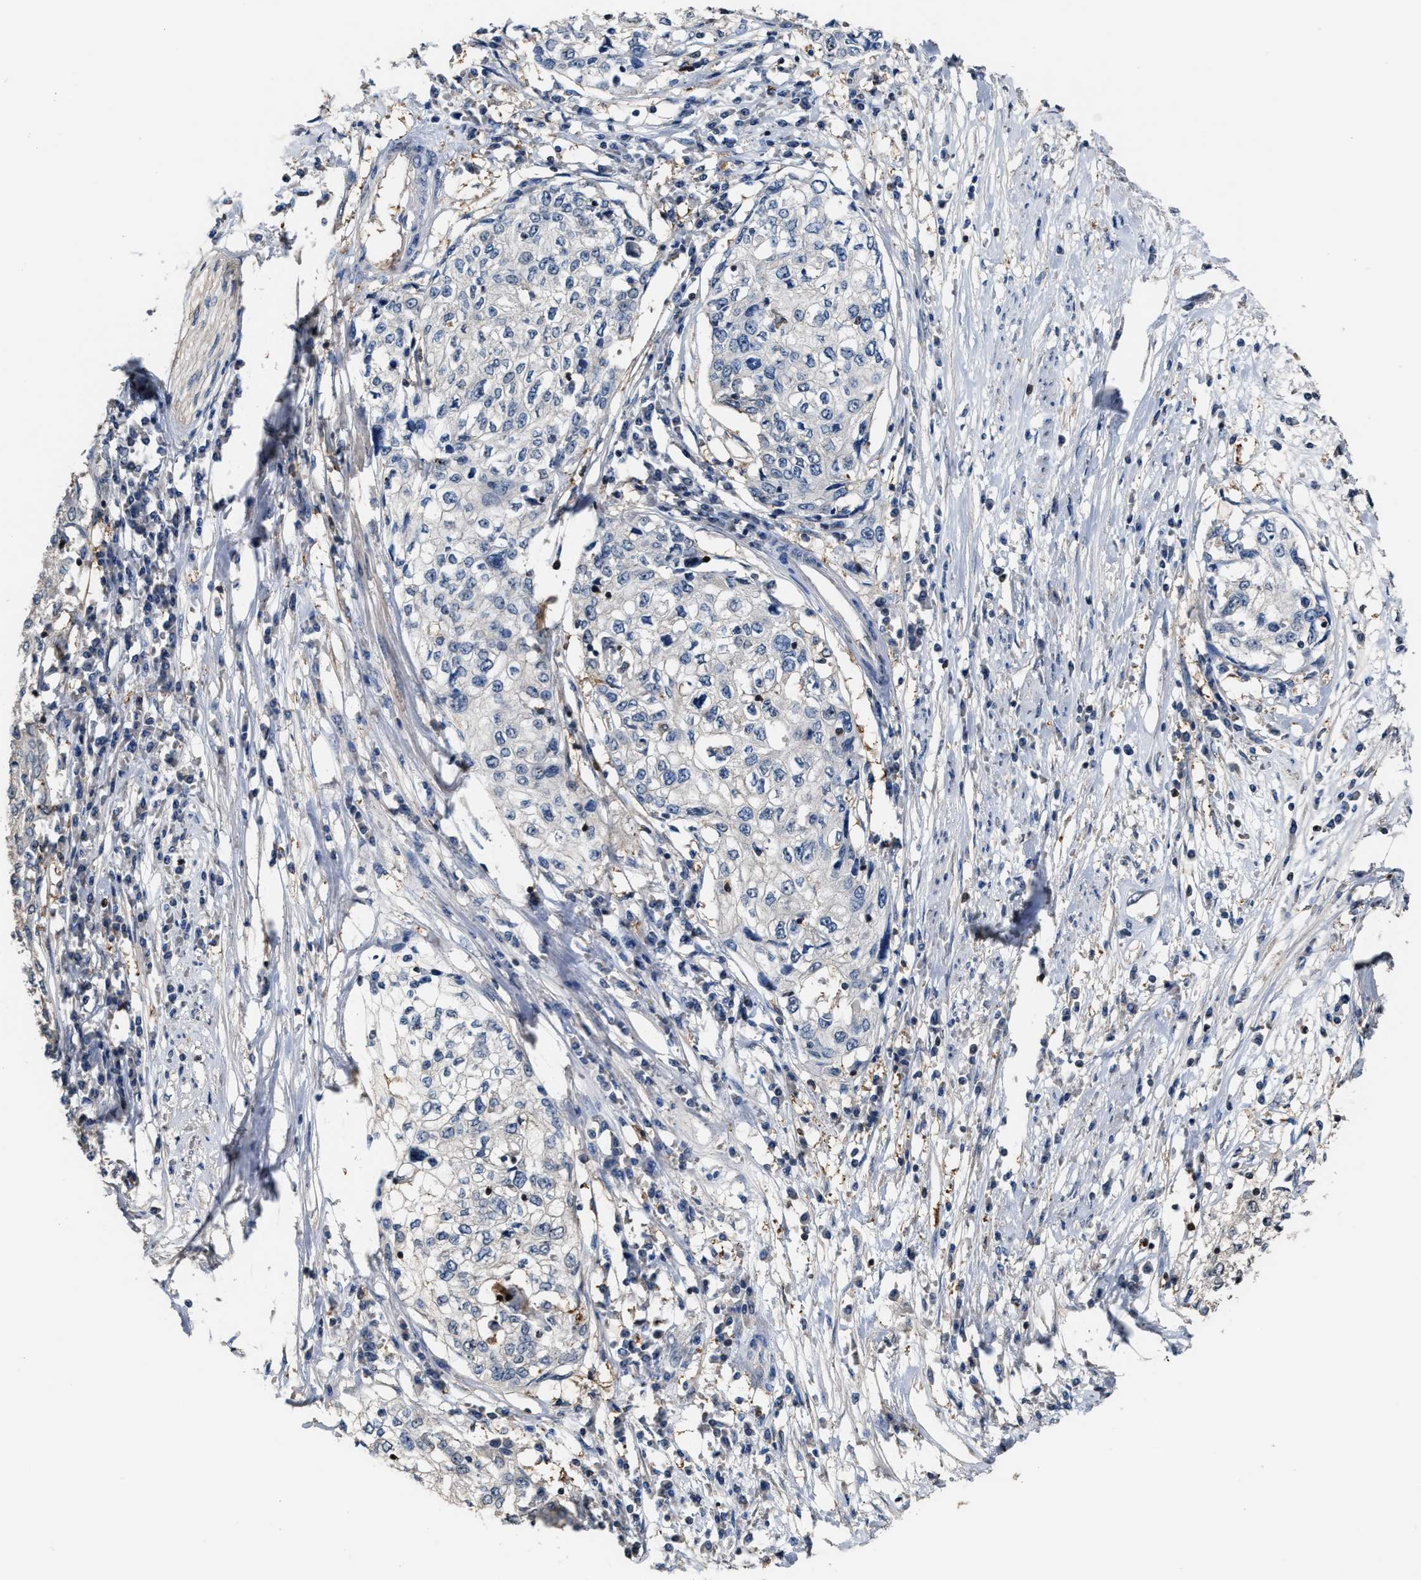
{"staining": {"intensity": "negative", "quantity": "none", "location": "none"}, "tissue": "cervical cancer", "cell_type": "Tumor cells", "image_type": "cancer", "snomed": [{"axis": "morphology", "description": "Squamous cell carcinoma, NOS"}, {"axis": "topography", "description": "Cervix"}], "caption": "This is a histopathology image of immunohistochemistry staining of cervical cancer (squamous cell carcinoma), which shows no expression in tumor cells.", "gene": "MTPN", "patient": {"sex": "female", "age": 57}}